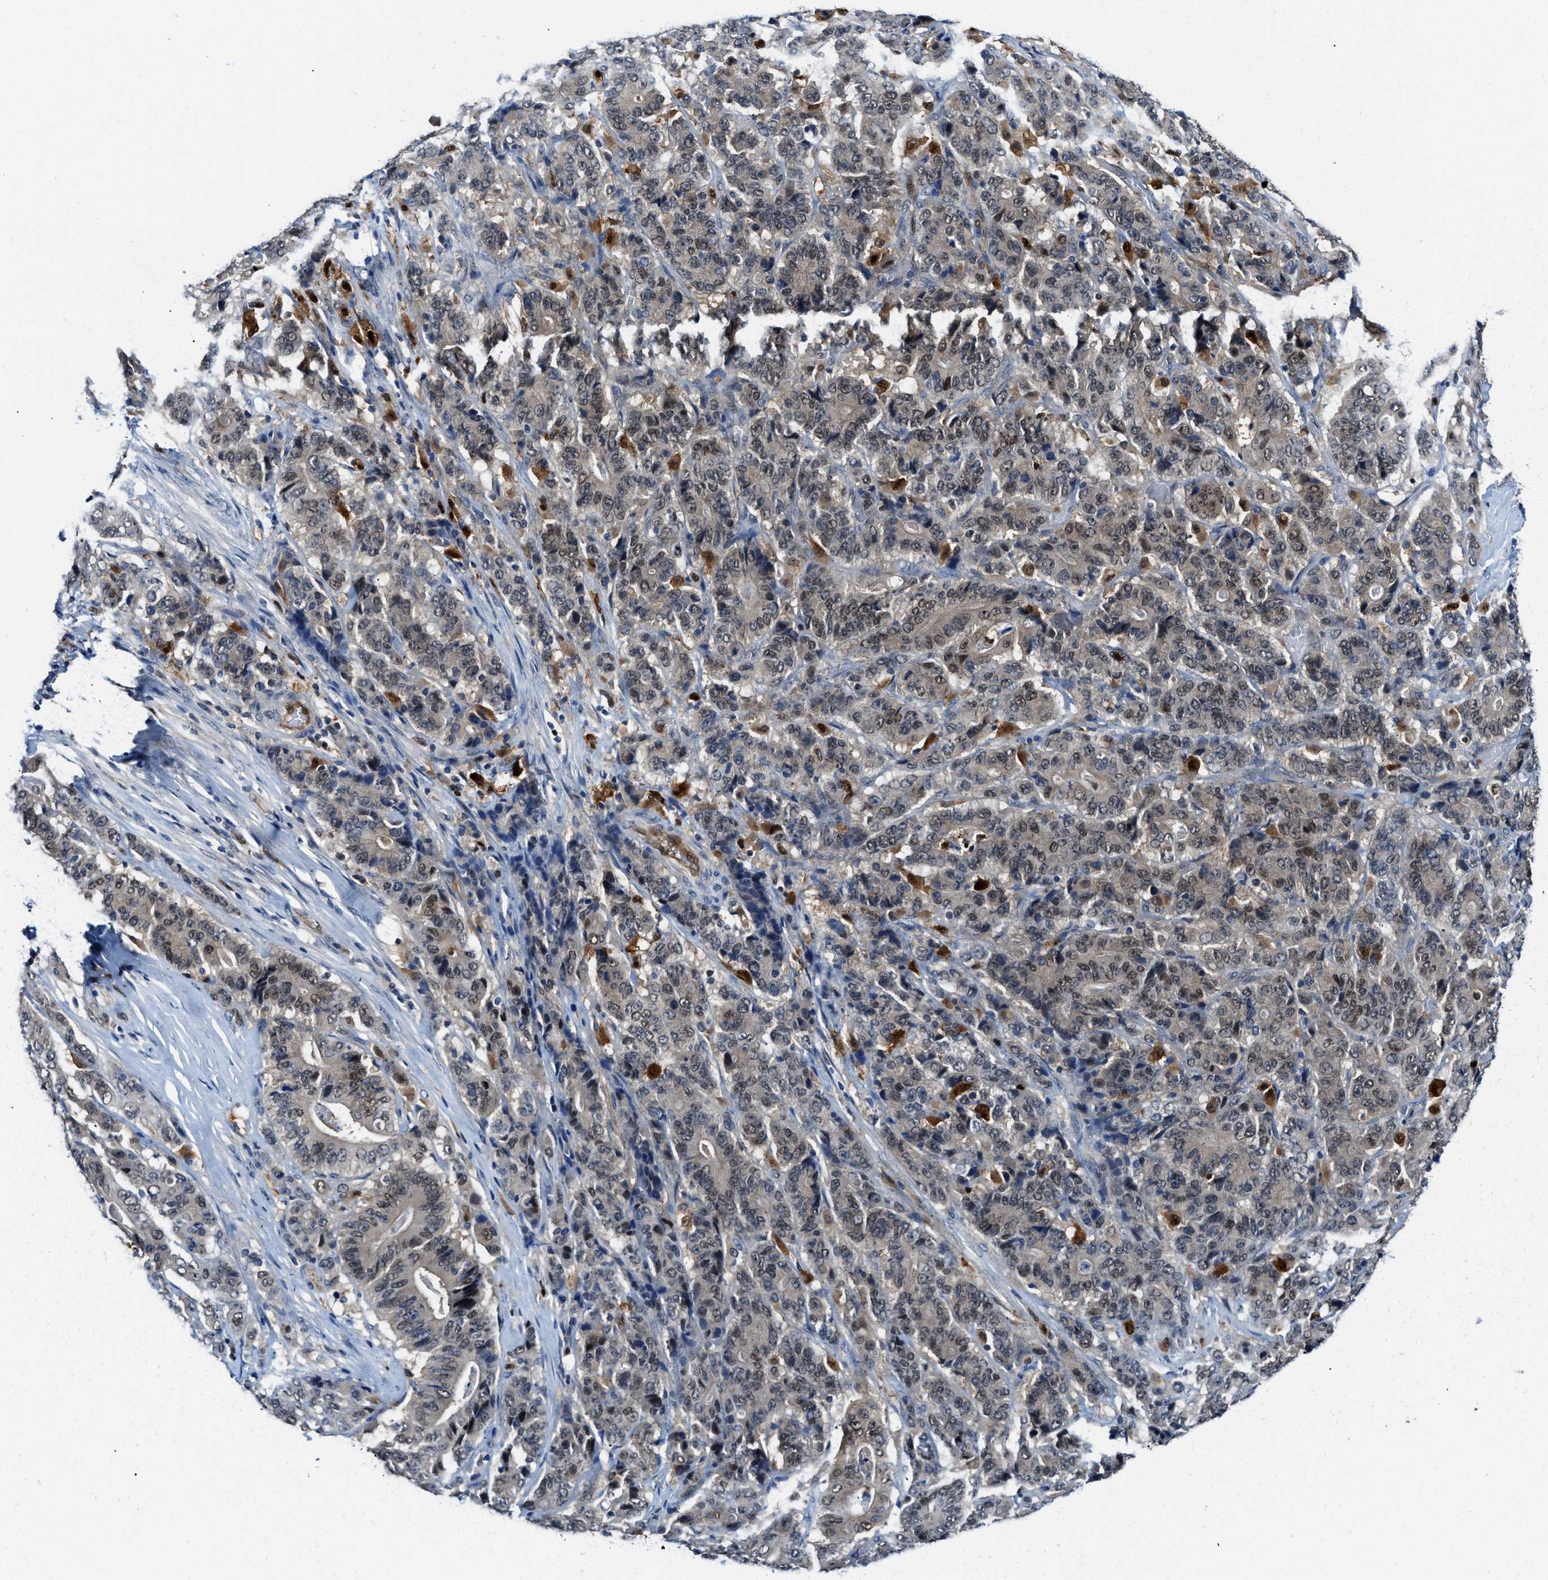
{"staining": {"intensity": "moderate", "quantity": "25%-75%", "location": "nuclear"}, "tissue": "stomach cancer", "cell_type": "Tumor cells", "image_type": "cancer", "snomed": [{"axis": "morphology", "description": "Adenocarcinoma, NOS"}, {"axis": "topography", "description": "Stomach"}], "caption": "Stomach adenocarcinoma was stained to show a protein in brown. There is medium levels of moderate nuclear staining in approximately 25%-75% of tumor cells. (Stains: DAB (3,3'-diaminobenzidine) in brown, nuclei in blue, Microscopy: brightfield microscopy at high magnification).", "gene": "LTA4H", "patient": {"sex": "female", "age": 73}}